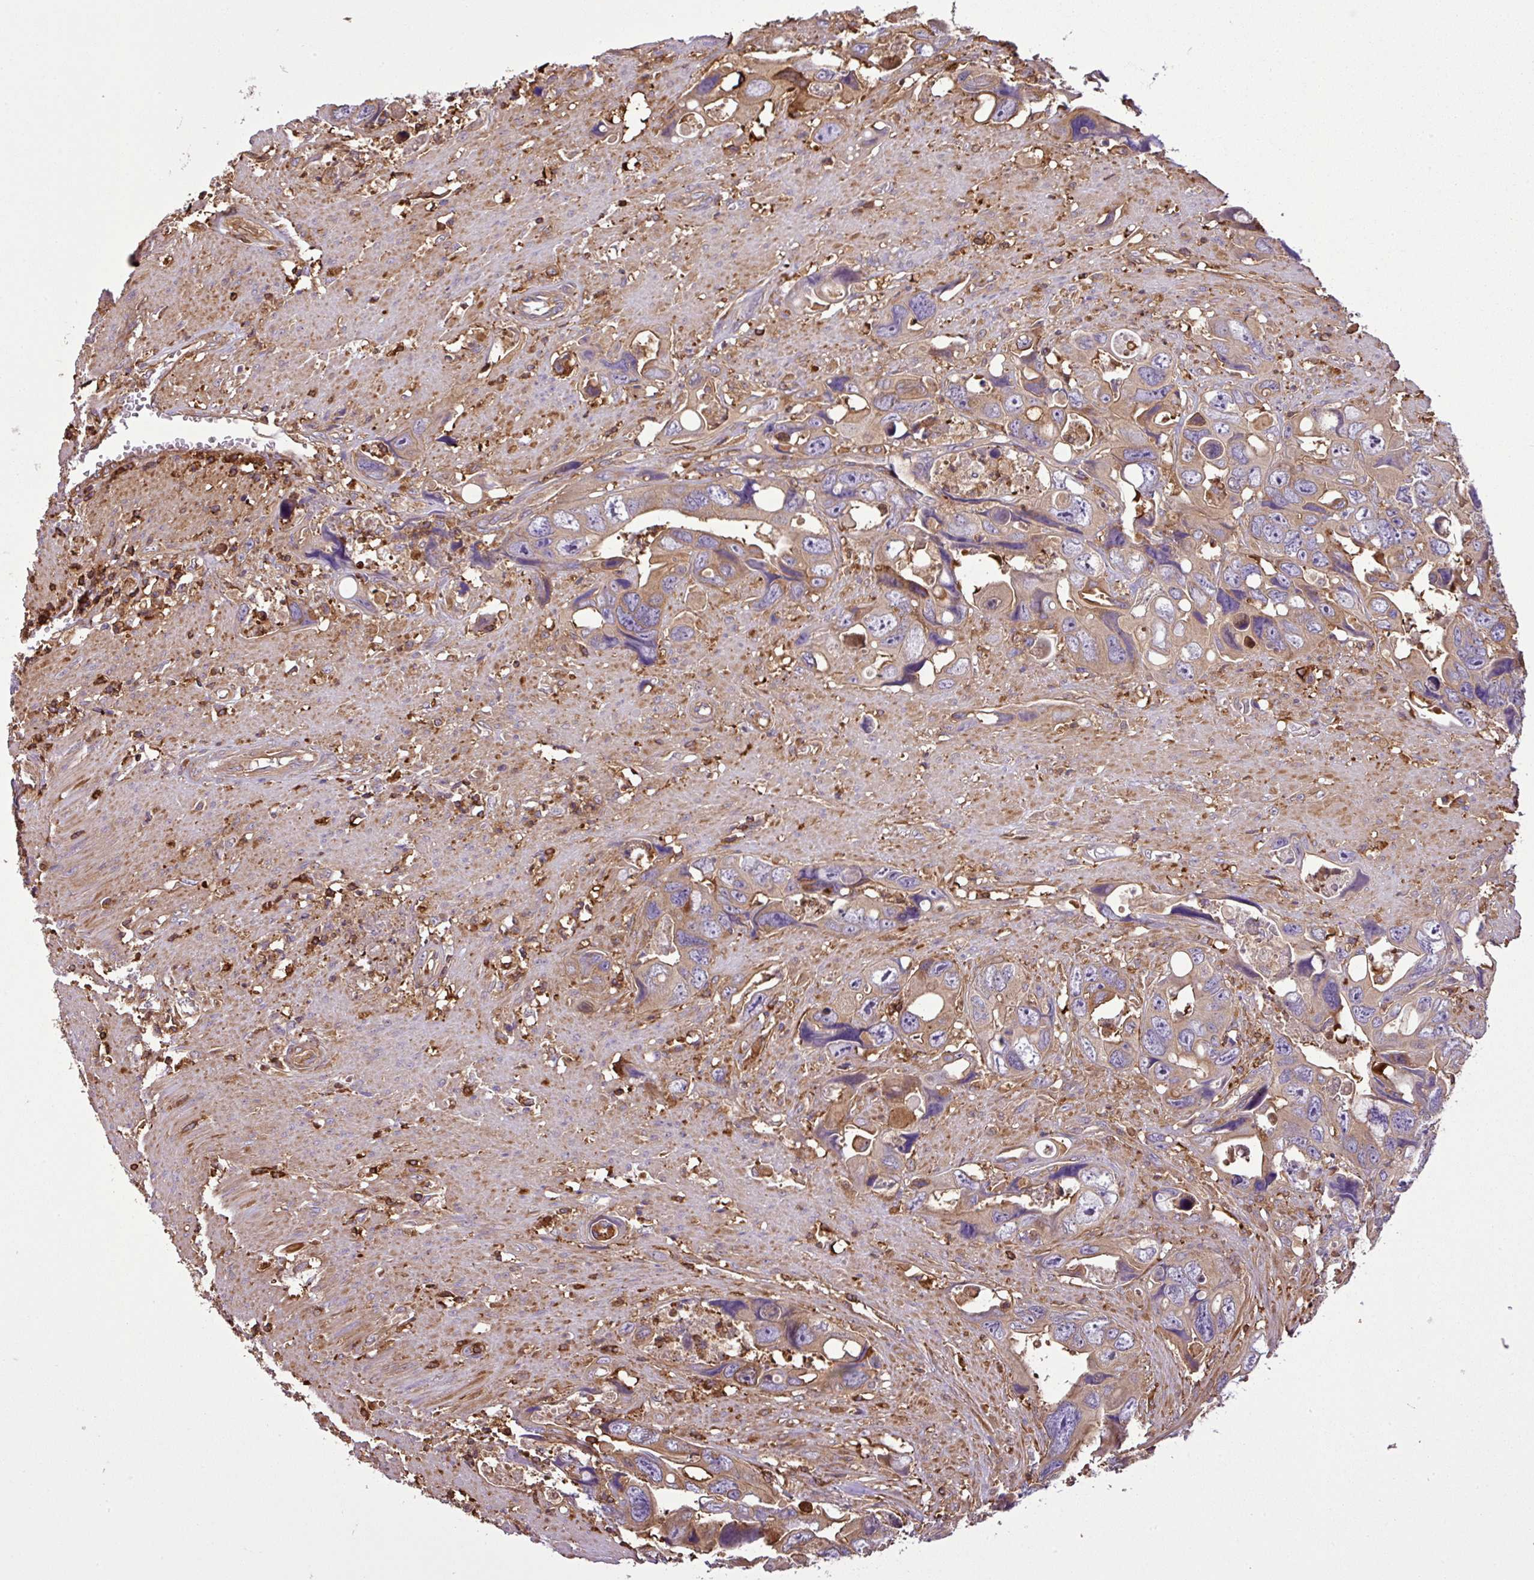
{"staining": {"intensity": "weak", "quantity": ">75%", "location": "cytoplasmic/membranous"}, "tissue": "colorectal cancer", "cell_type": "Tumor cells", "image_type": "cancer", "snomed": [{"axis": "morphology", "description": "Adenocarcinoma, NOS"}, {"axis": "topography", "description": "Rectum"}], "caption": "IHC (DAB) staining of human adenocarcinoma (colorectal) exhibits weak cytoplasmic/membranous protein expression in about >75% of tumor cells.", "gene": "PGAP6", "patient": {"sex": "male", "age": 57}}